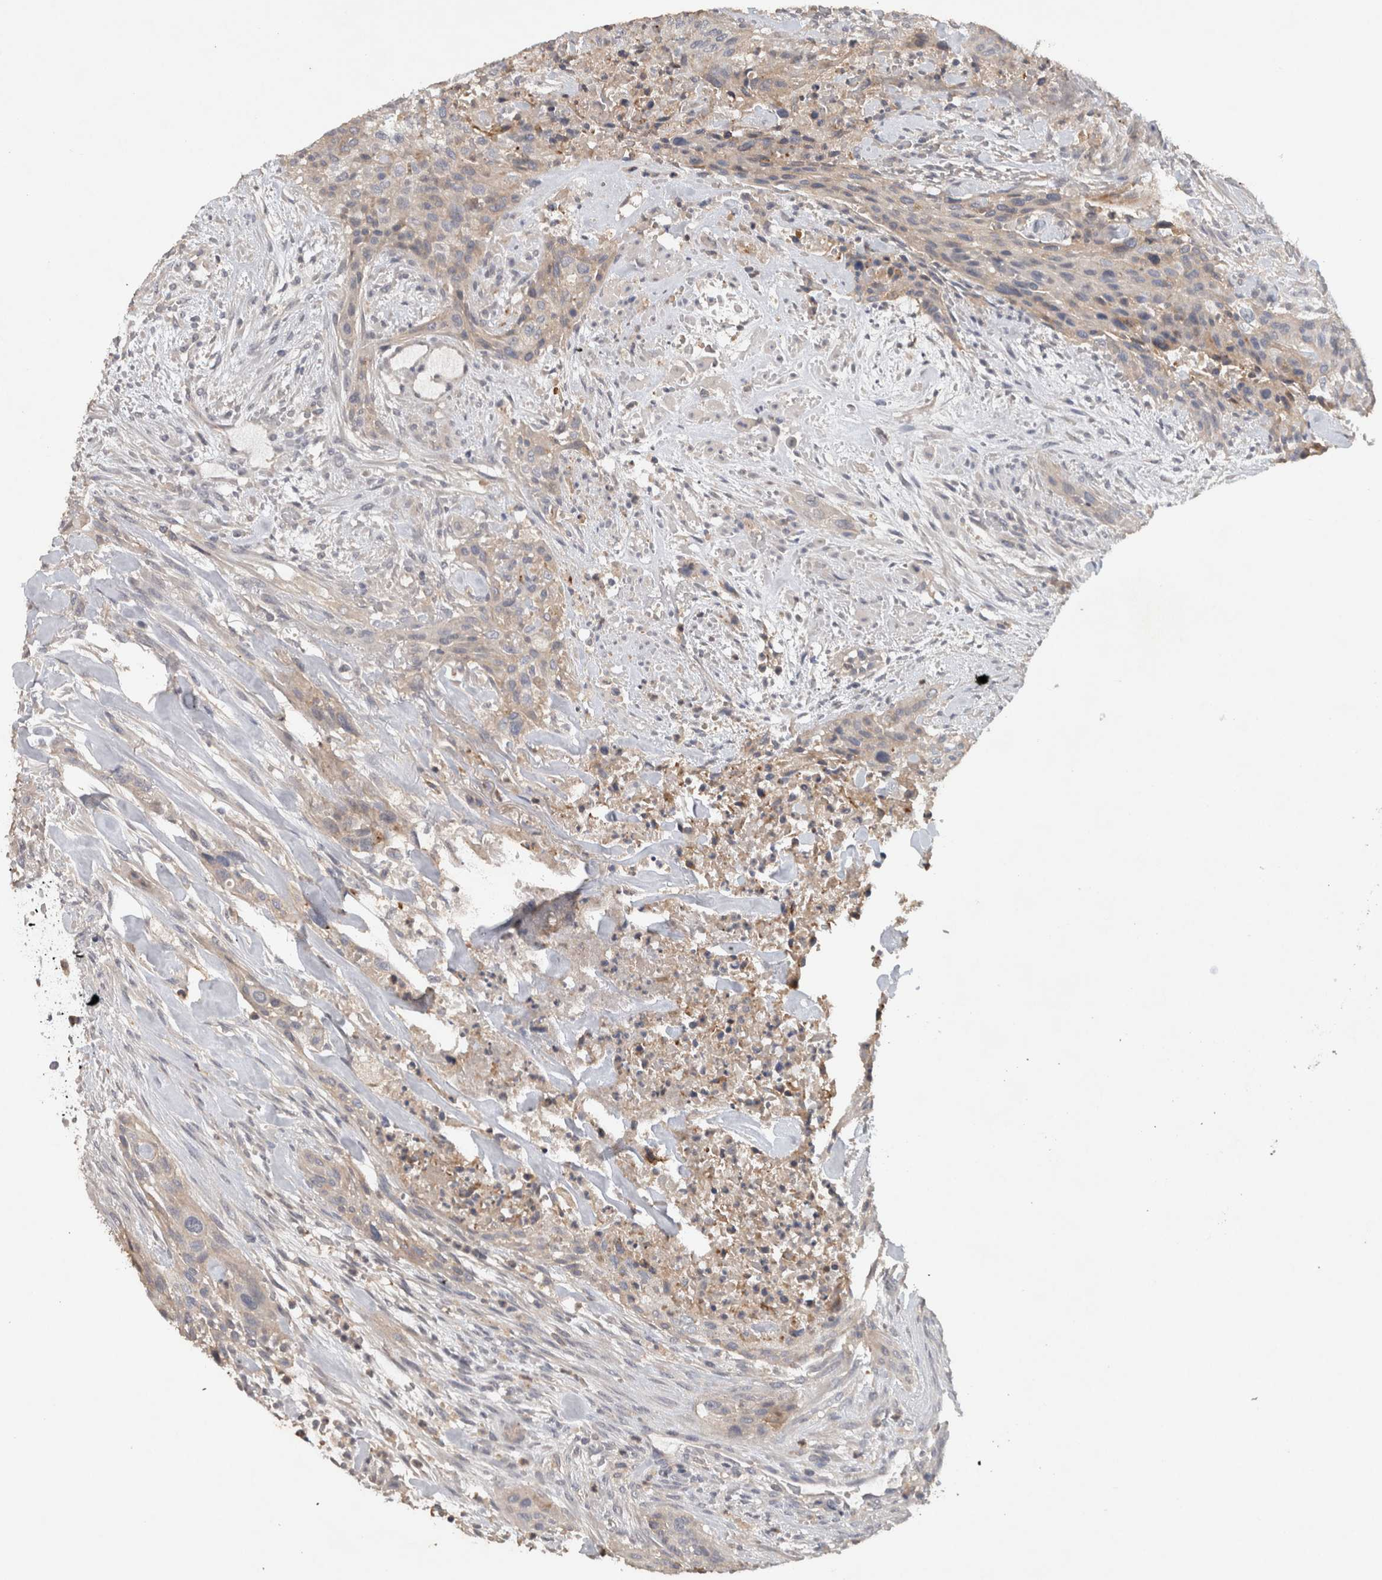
{"staining": {"intensity": "negative", "quantity": "none", "location": "none"}, "tissue": "urothelial cancer", "cell_type": "Tumor cells", "image_type": "cancer", "snomed": [{"axis": "morphology", "description": "Urothelial carcinoma, High grade"}, {"axis": "topography", "description": "Urinary bladder"}], "caption": "Immunohistochemistry (IHC) micrograph of human urothelial carcinoma (high-grade) stained for a protein (brown), which demonstrates no positivity in tumor cells.", "gene": "HEXD", "patient": {"sex": "male", "age": 35}}